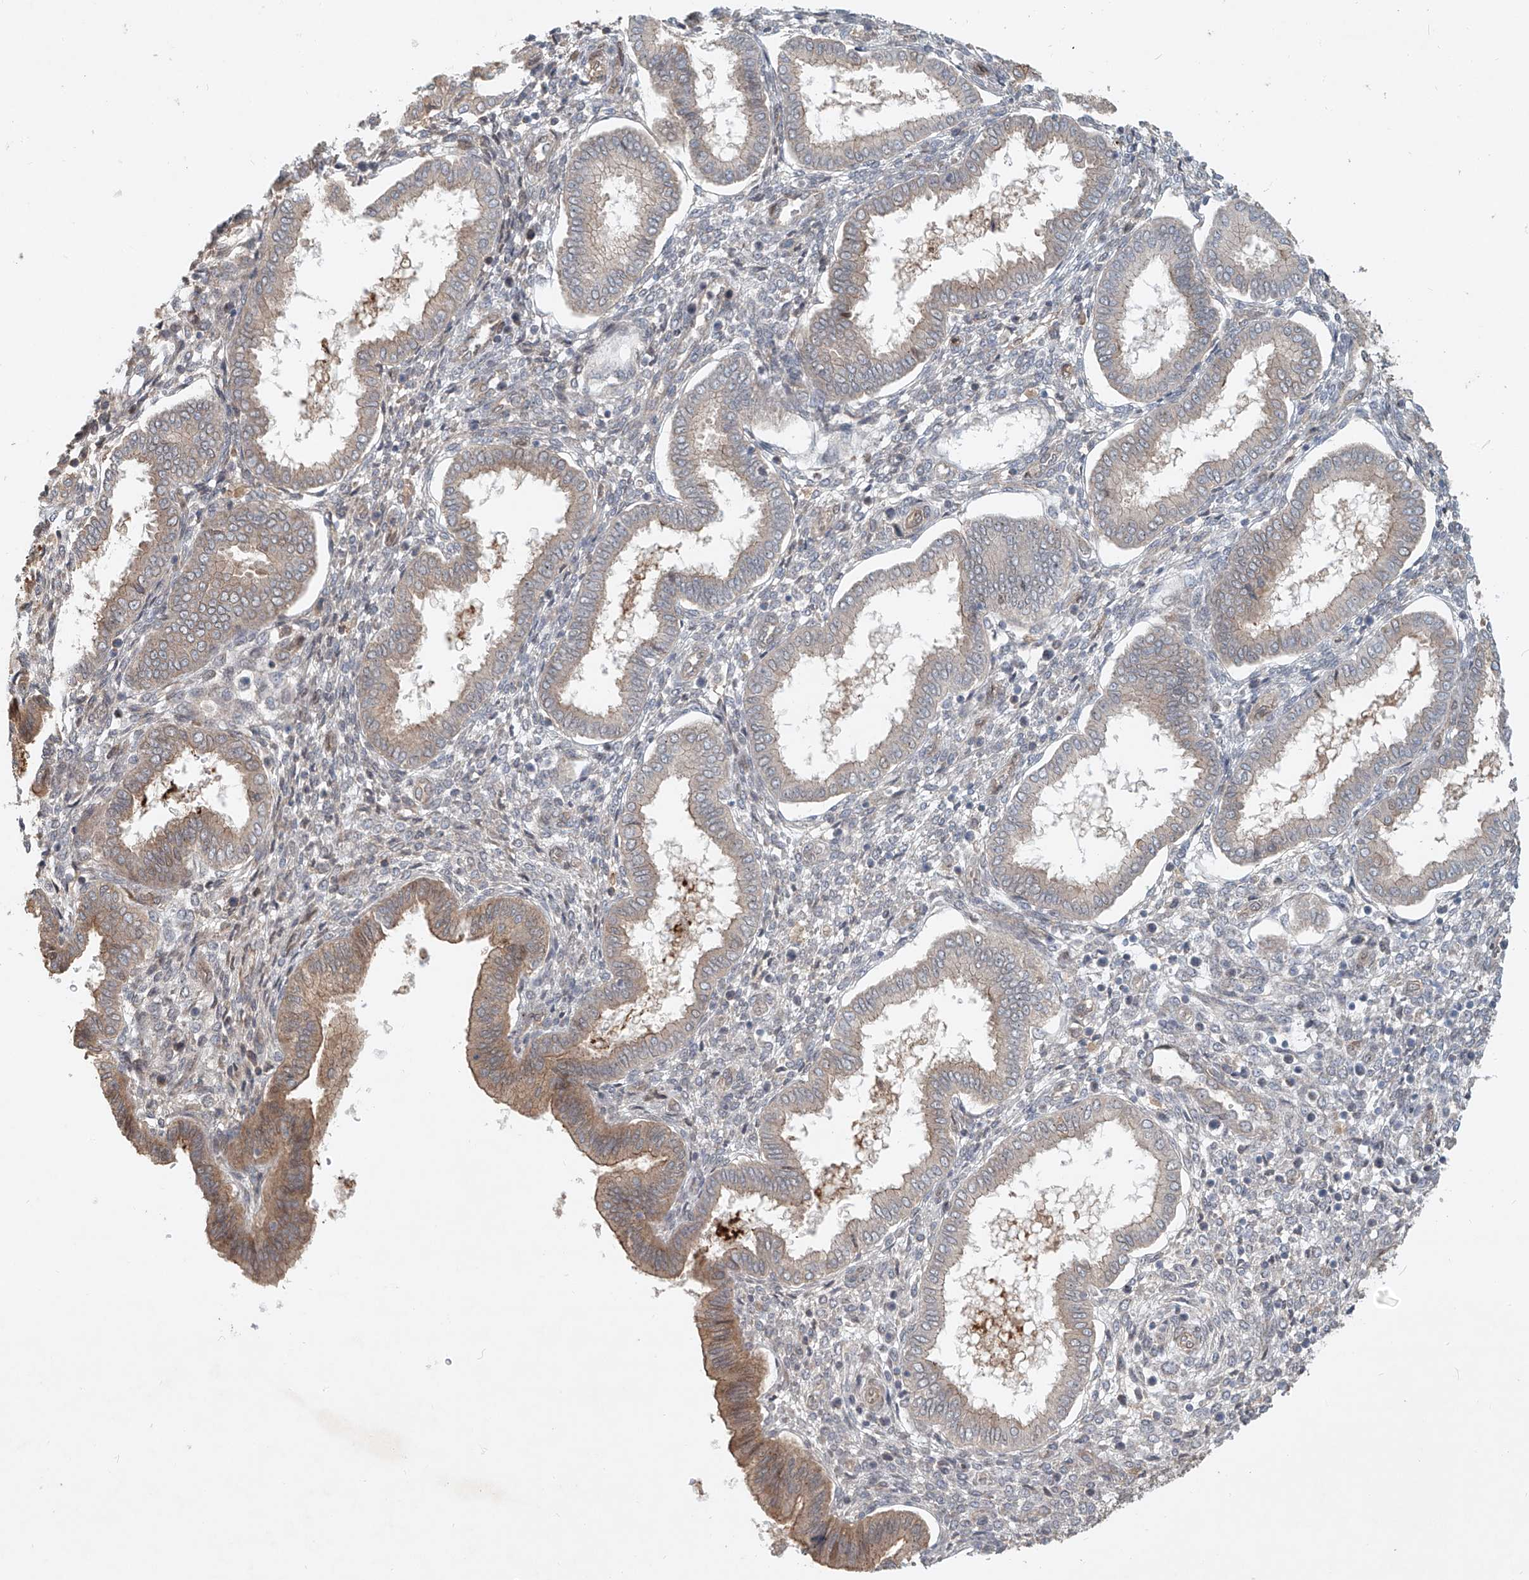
{"staining": {"intensity": "moderate", "quantity": "<25%", "location": "cytoplasmic/membranous"}, "tissue": "endometrium", "cell_type": "Cells in endometrial stroma", "image_type": "normal", "snomed": [{"axis": "morphology", "description": "Normal tissue, NOS"}, {"axis": "topography", "description": "Endometrium"}], "caption": "Human endometrium stained for a protein (brown) shows moderate cytoplasmic/membranous positive expression in approximately <25% of cells in endometrial stroma.", "gene": "SASH1", "patient": {"sex": "female", "age": 24}}